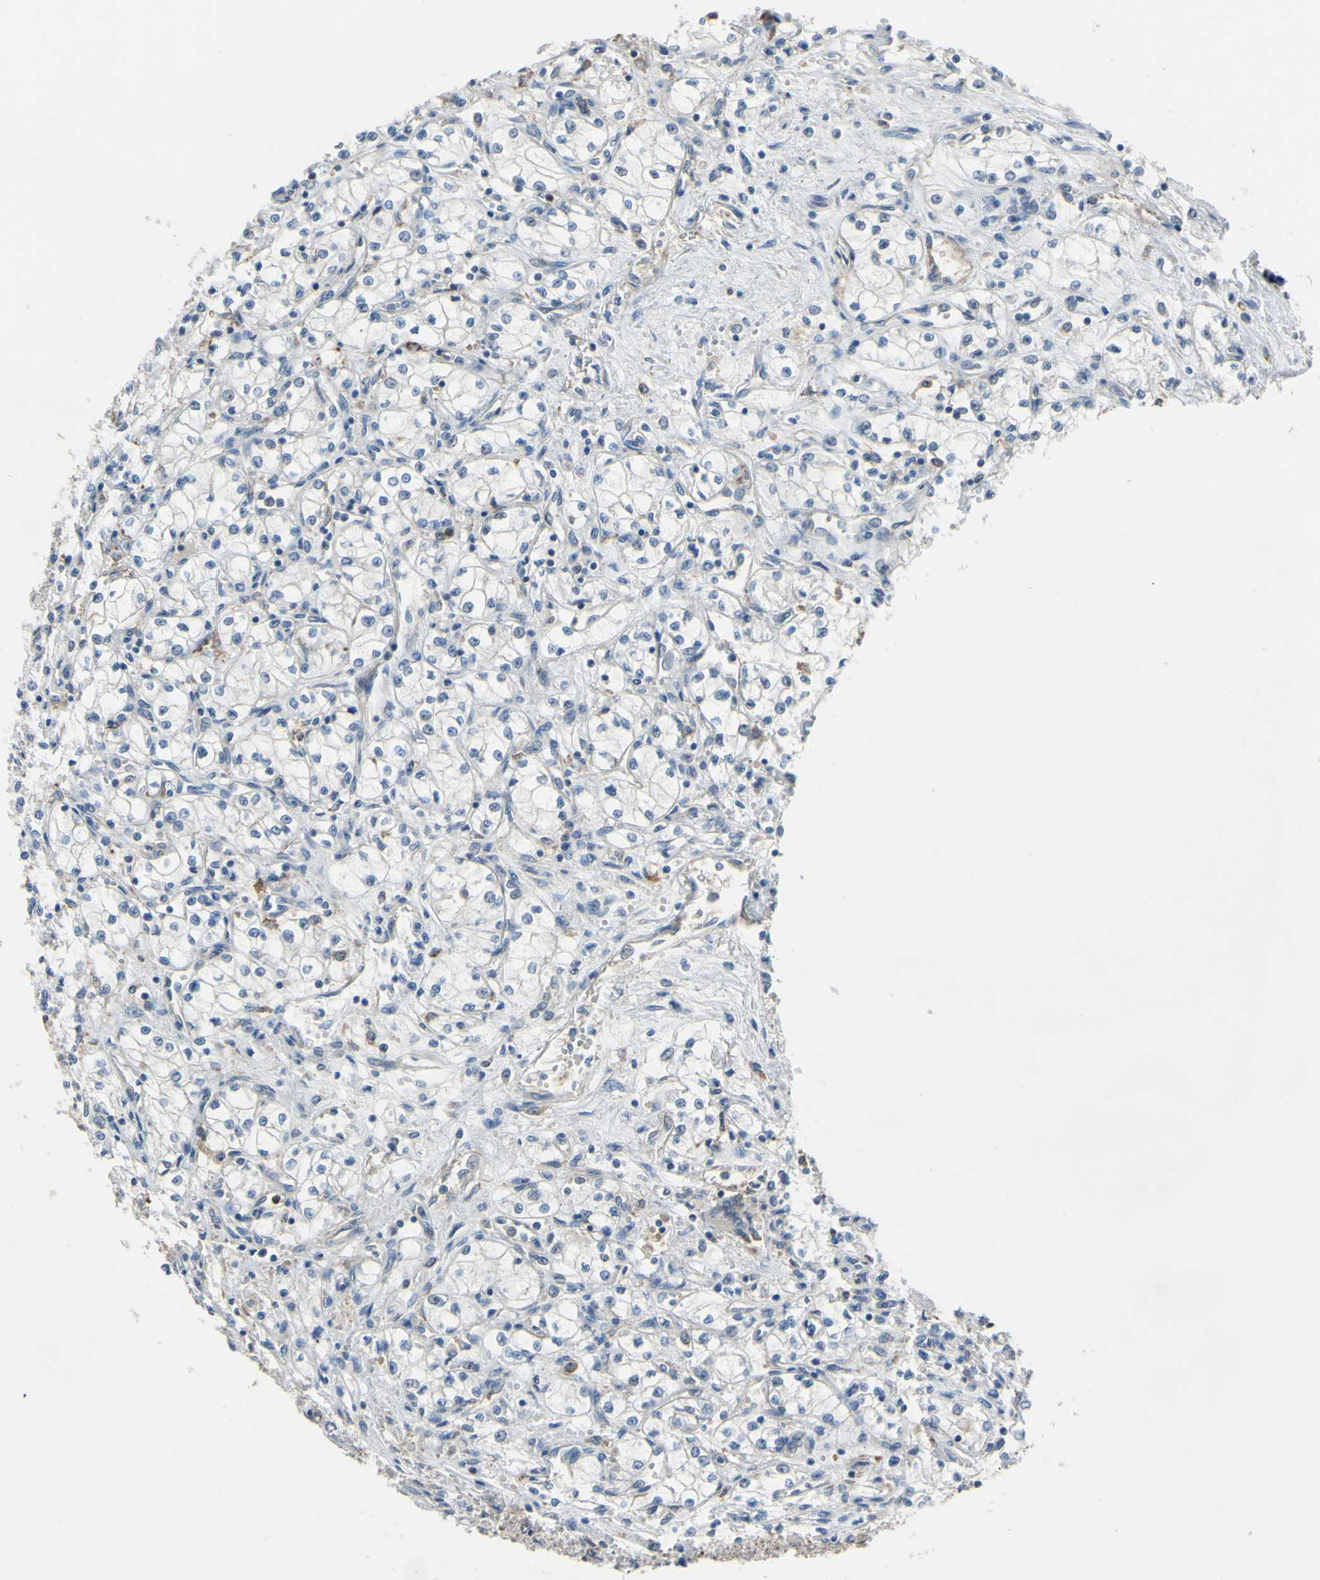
{"staining": {"intensity": "negative", "quantity": "none", "location": "none"}, "tissue": "renal cancer", "cell_type": "Tumor cells", "image_type": "cancer", "snomed": [{"axis": "morphology", "description": "Normal tissue, NOS"}, {"axis": "morphology", "description": "Adenocarcinoma, NOS"}, {"axis": "topography", "description": "Kidney"}], "caption": "IHC photomicrograph of neoplastic tissue: renal cancer stained with DAB (3,3'-diaminobenzidine) exhibits no significant protein staining in tumor cells. (DAB immunohistochemistry with hematoxylin counter stain).", "gene": "LHX9", "patient": {"sex": "male", "age": 59}}